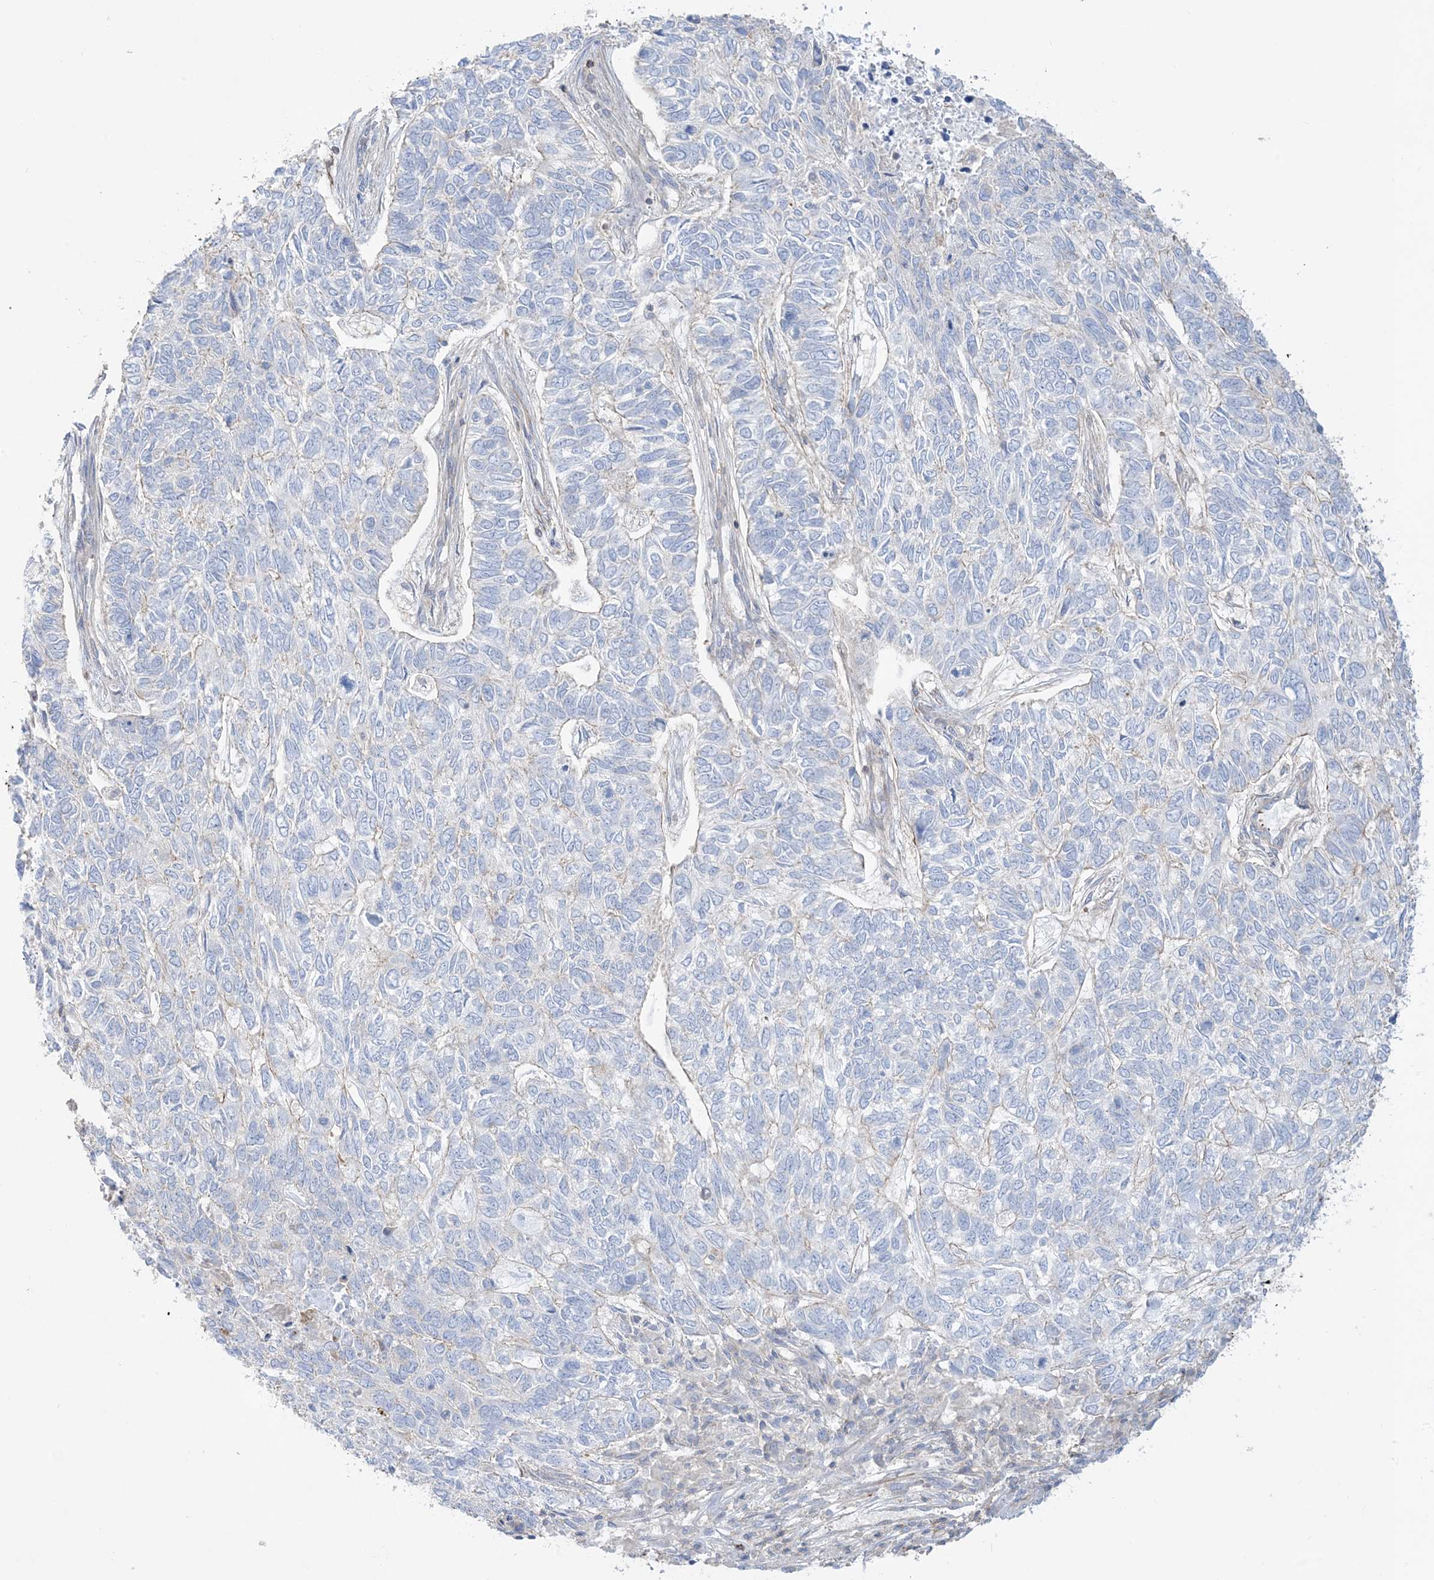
{"staining": {"intensity": "negative", "quantity": "none", "location": "none"}, "tissue": "skin cancer", "cell_type": "Tumor cells", "image_type": "cancer", "snomed": [{"axis": "morphology", "description": "Basal cell carcinoma"}, {"axis": "topography", "description": "Skin"}], "caption": "An immunohistochemistry histopathology image of skin cancer is shown. There is no staining in tumor cells of skin cancer.", "gene": "GTF3C2", "patient": {"sex": "female", "age": 65}}